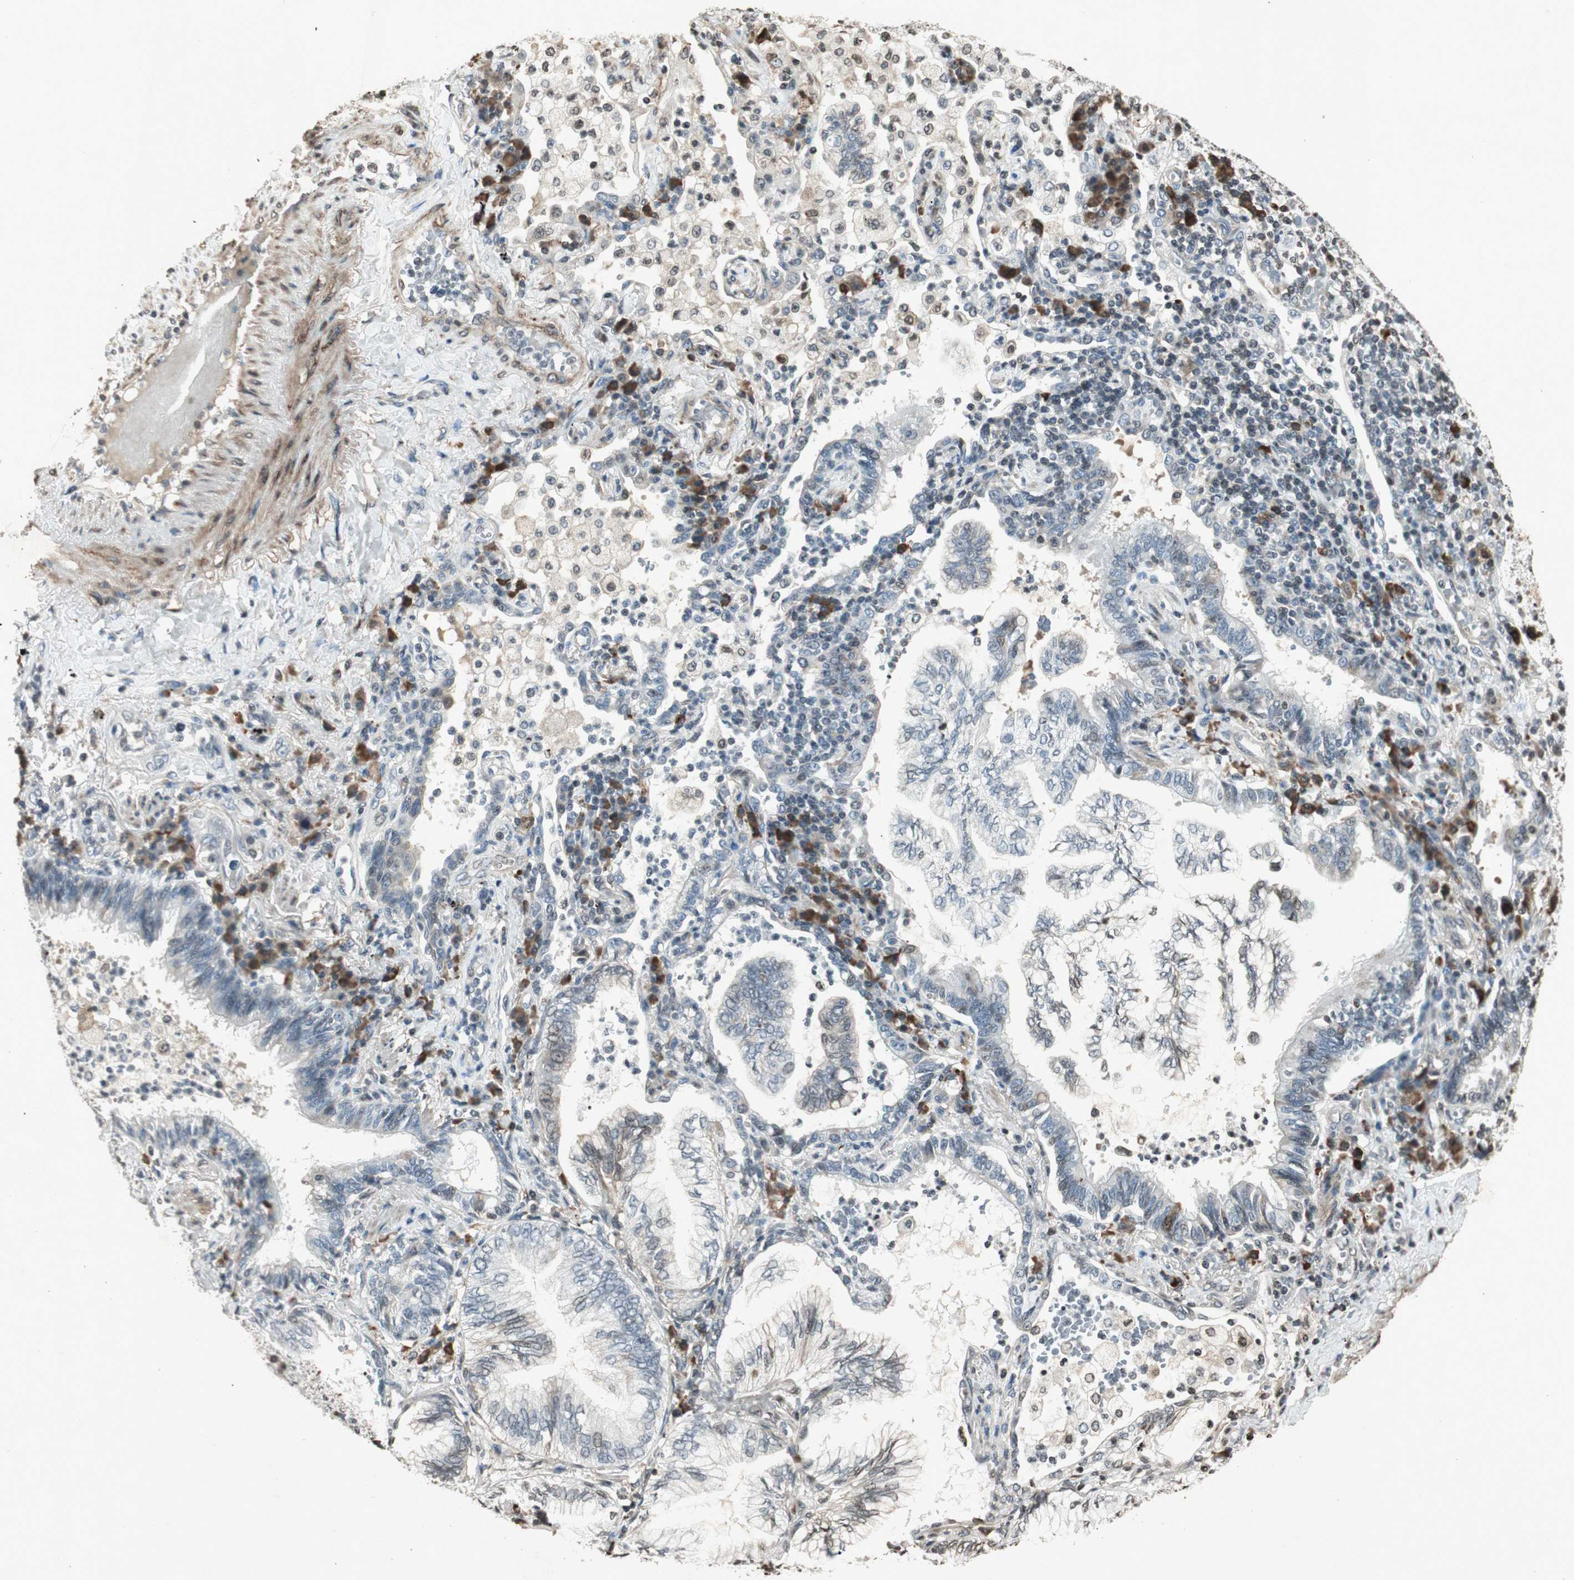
{"staining": {"intensity": "weak", "quantity": "<25%", "location": "nuclear"}, "tissue": "lung cancer", "cell_type": "Tumor cells", "image_type": "cancer", "snomed": [{"axis": "morphology", "description": "Normal tissue, NOS"}, {"axis": "morphology", "description": "Adenocarcinoma, NOS"}, {"axis": "topography", "description": "Bronchus"}, {"axis": "topography", "description": "Lung"}], "caption": "Lung cancer stained for a protein using immunohistochemistry reveals no expression tumor cells.", "gene": "PRKG1", "patient": {"sex": "female", "age": 70}}